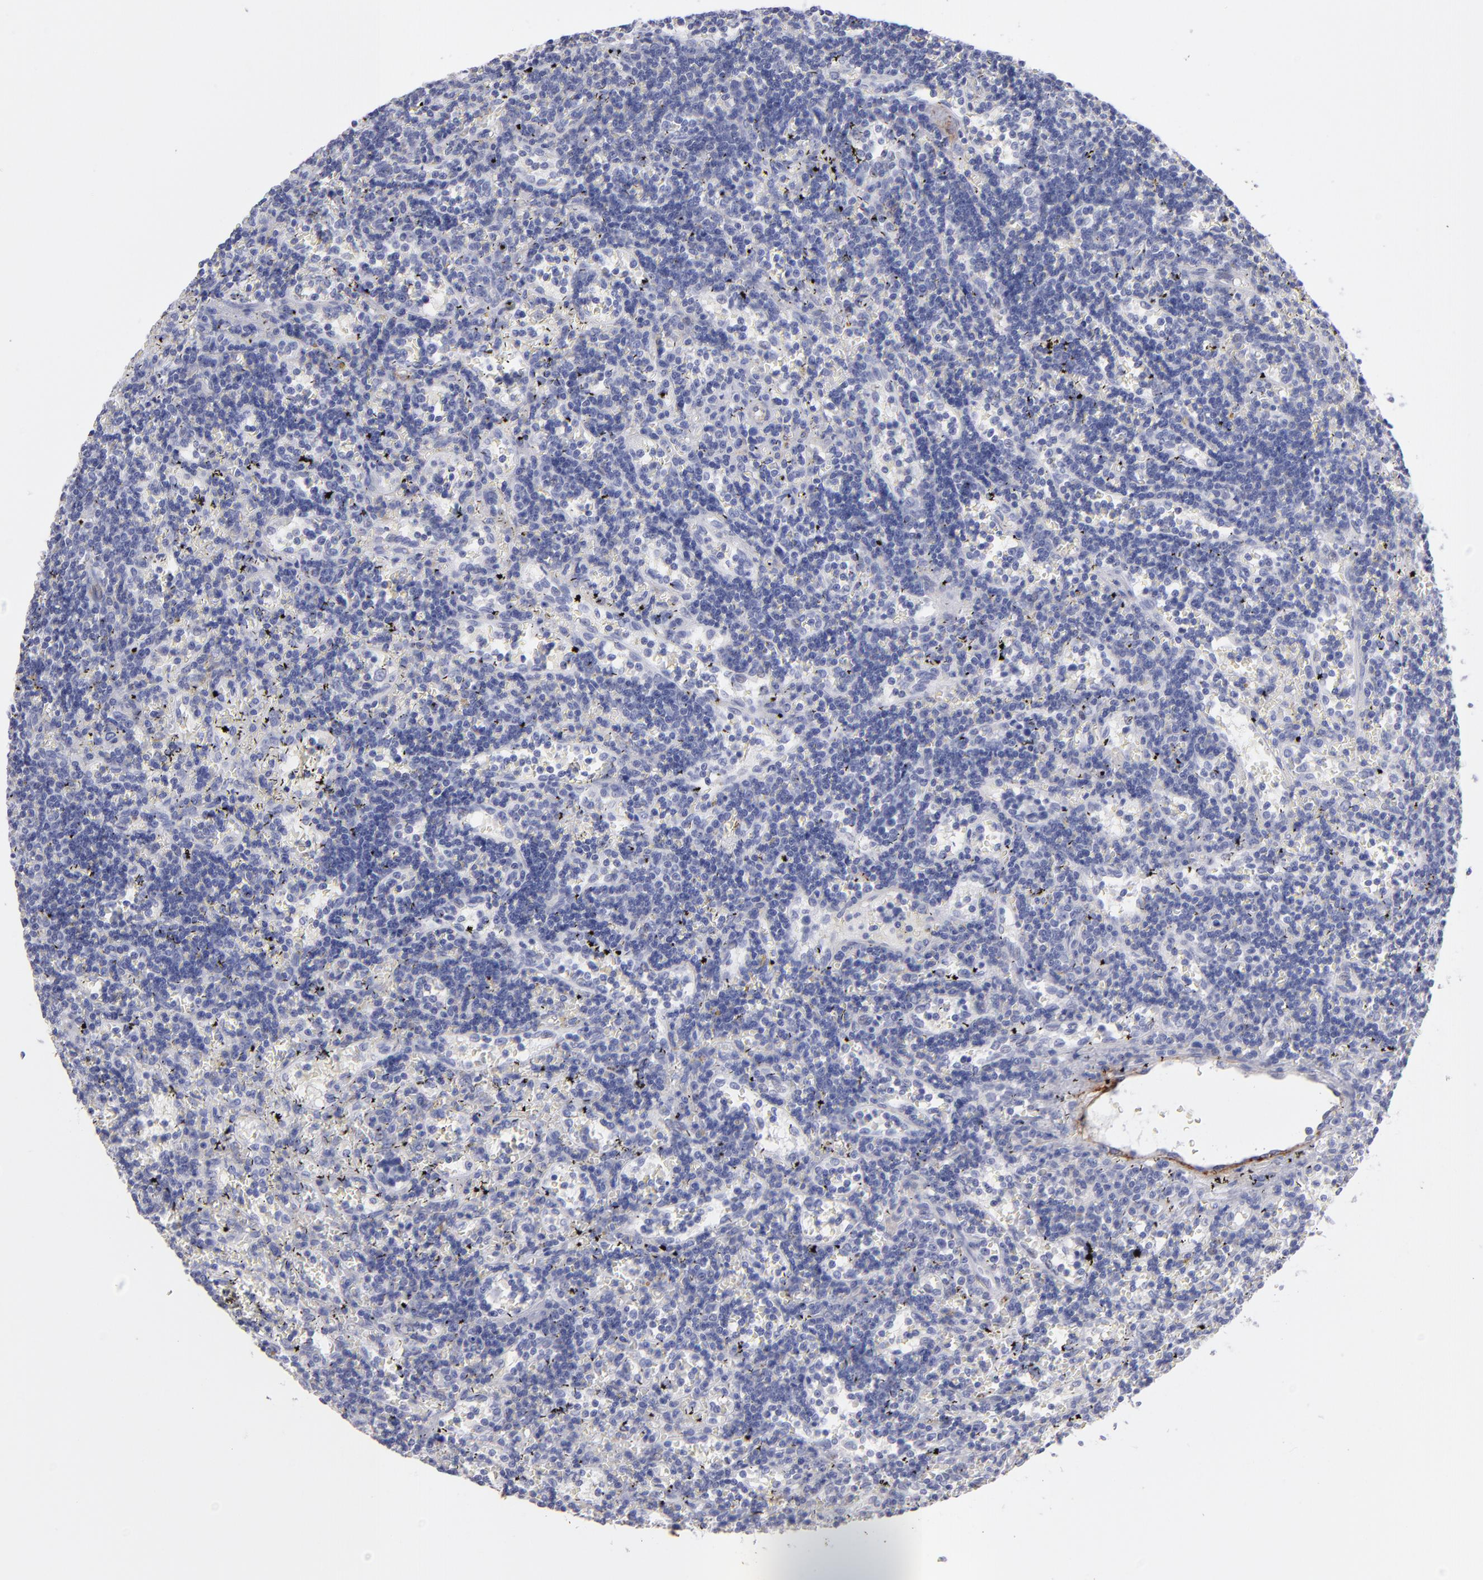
{"staining": {"intensity": "negative", "quantity": "none", "location": "none"}, "tissue": "lymphoma", "cell_type": "Tumor cells", "image_type": "cancer", "snomed": [{"axis": "morphology", "description": "Malignant lymphoma, non-Hodgkin's type, Low grade"}, {"axis": "topography", "description": "Spleen"}], "caption": "A photomicrograph of malignant lymphoma, non-Hodgkin's type (low-grade) stained for a protein shows no brown staining in tumor cells. (DAB immunohistochemistry (IHC) visualized using brightfield microscopy, high magnification).", "gene": "AHNAK2", "patient": {"sex": "male", "age": 60}}